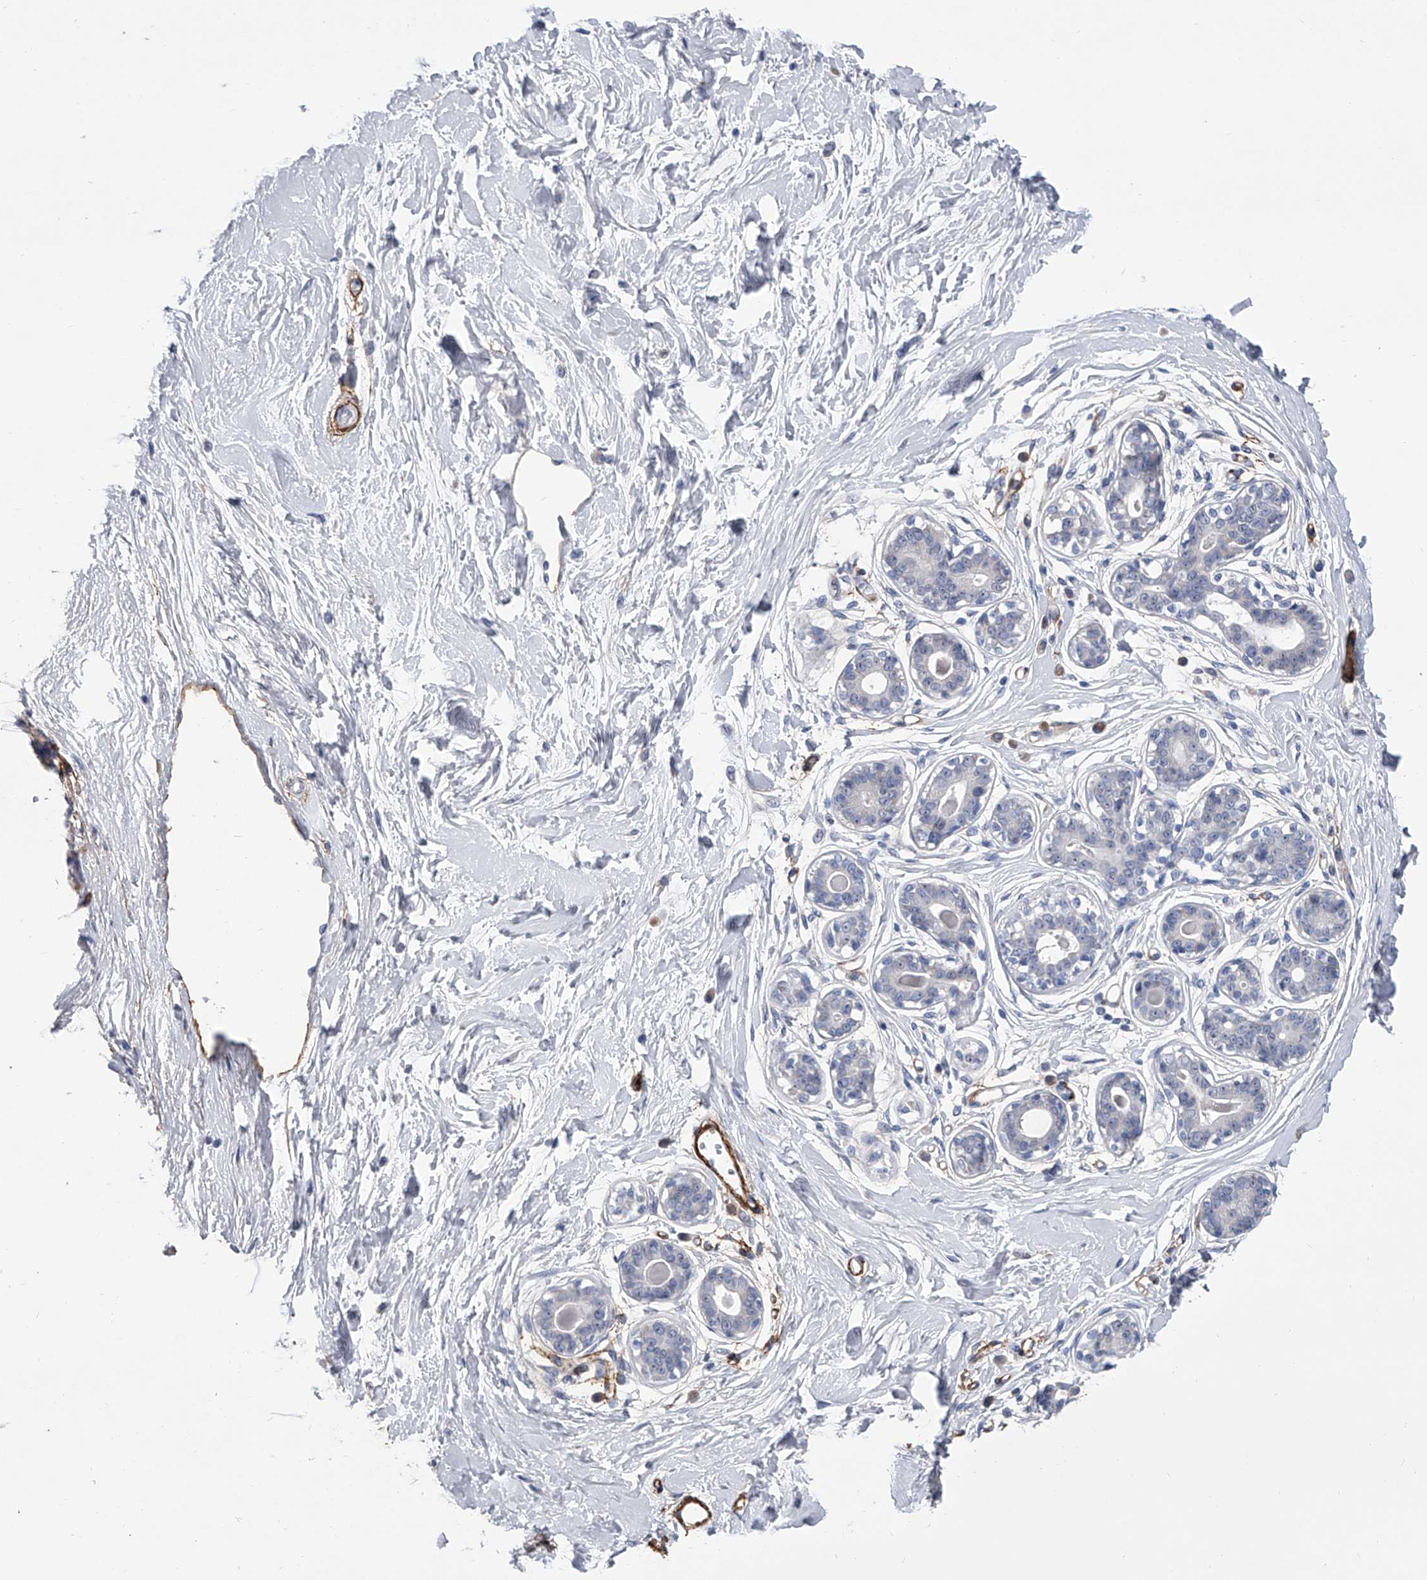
{"staining": {"intensity": "negative", "quantity": "none", "location": "none"}, "tissue": "breast", "cell_type": "Adipocytes", "image_type": "normal", "snomed": [{"axis": "morphology", "description": "Normal tissue, NOS"}, {"axis": "topography", "description": "Breast"}], "caption": "Immunohistochemical staining of benign breast demonstrates no significant expression in adipocytes. (DAB (3,3'-diaminobenzidine) immunohistochemistry visualized using brightfield microscopy, high magnification).", "gene": "ALG14", "patient": {"sex": "female", "age": 45}}